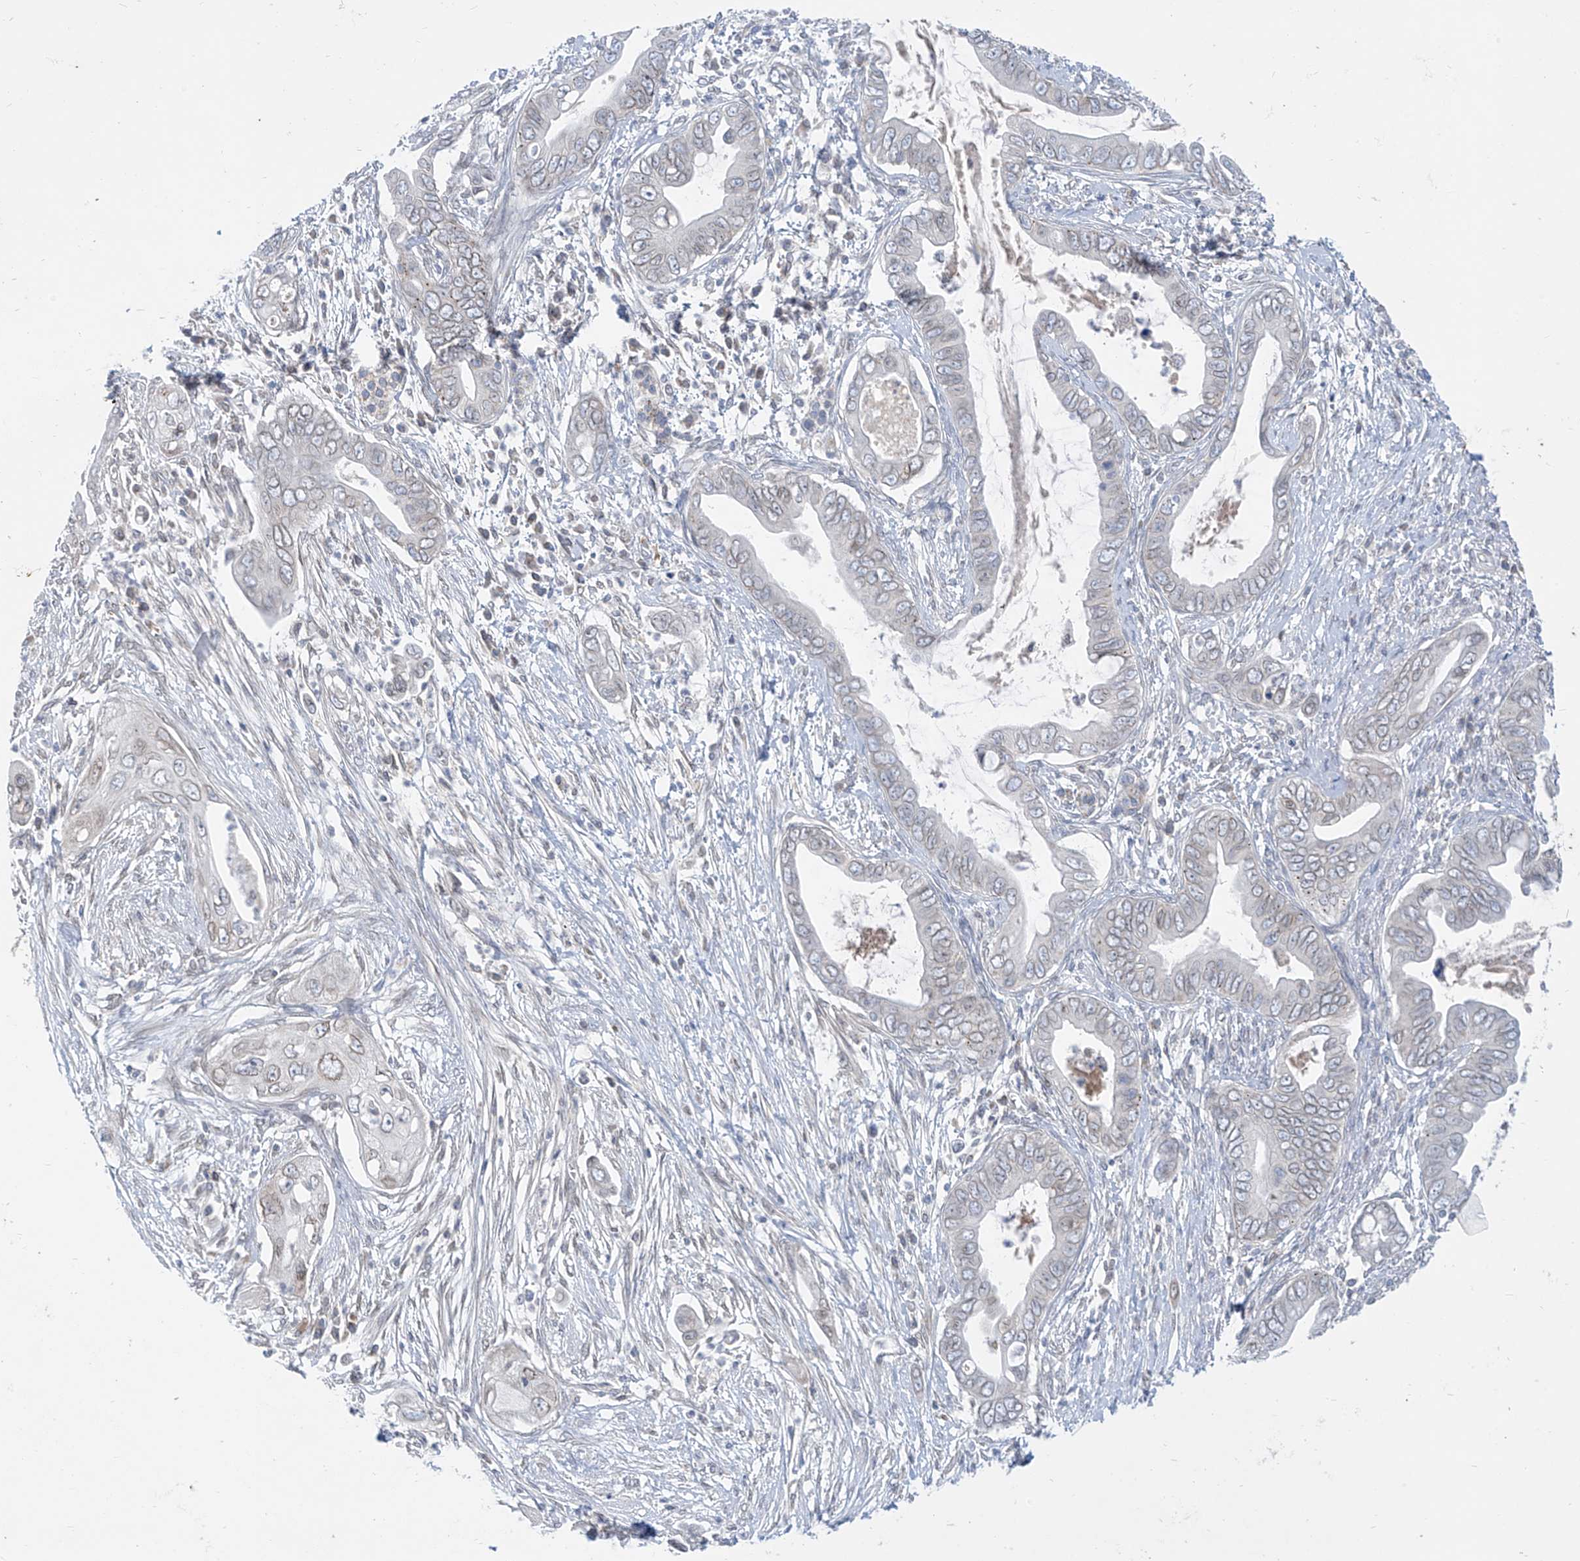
{"staining": {"intensity": "weak", "quantity": "<25%", "location": "cytoplasmic/membranous,nuclear"}, "tissue": "pancreatic cancer", "cell_type": "Tumor cells", "image_type": "cancer", "snomed": [{"axis": "morphology", "description": "Adenocarcinoma, NOS"}, {"axis": "topography", "description": "Pancreas"}], "caption": "Immunohistochemistry photomicrograph of neoplastic tissue: pancreatic cancer stained with DAB exhibits no significant protein expression in tumor cells.", "gene": "KRTAP25-1", "patient": {"sex": "male", "age": 75}}